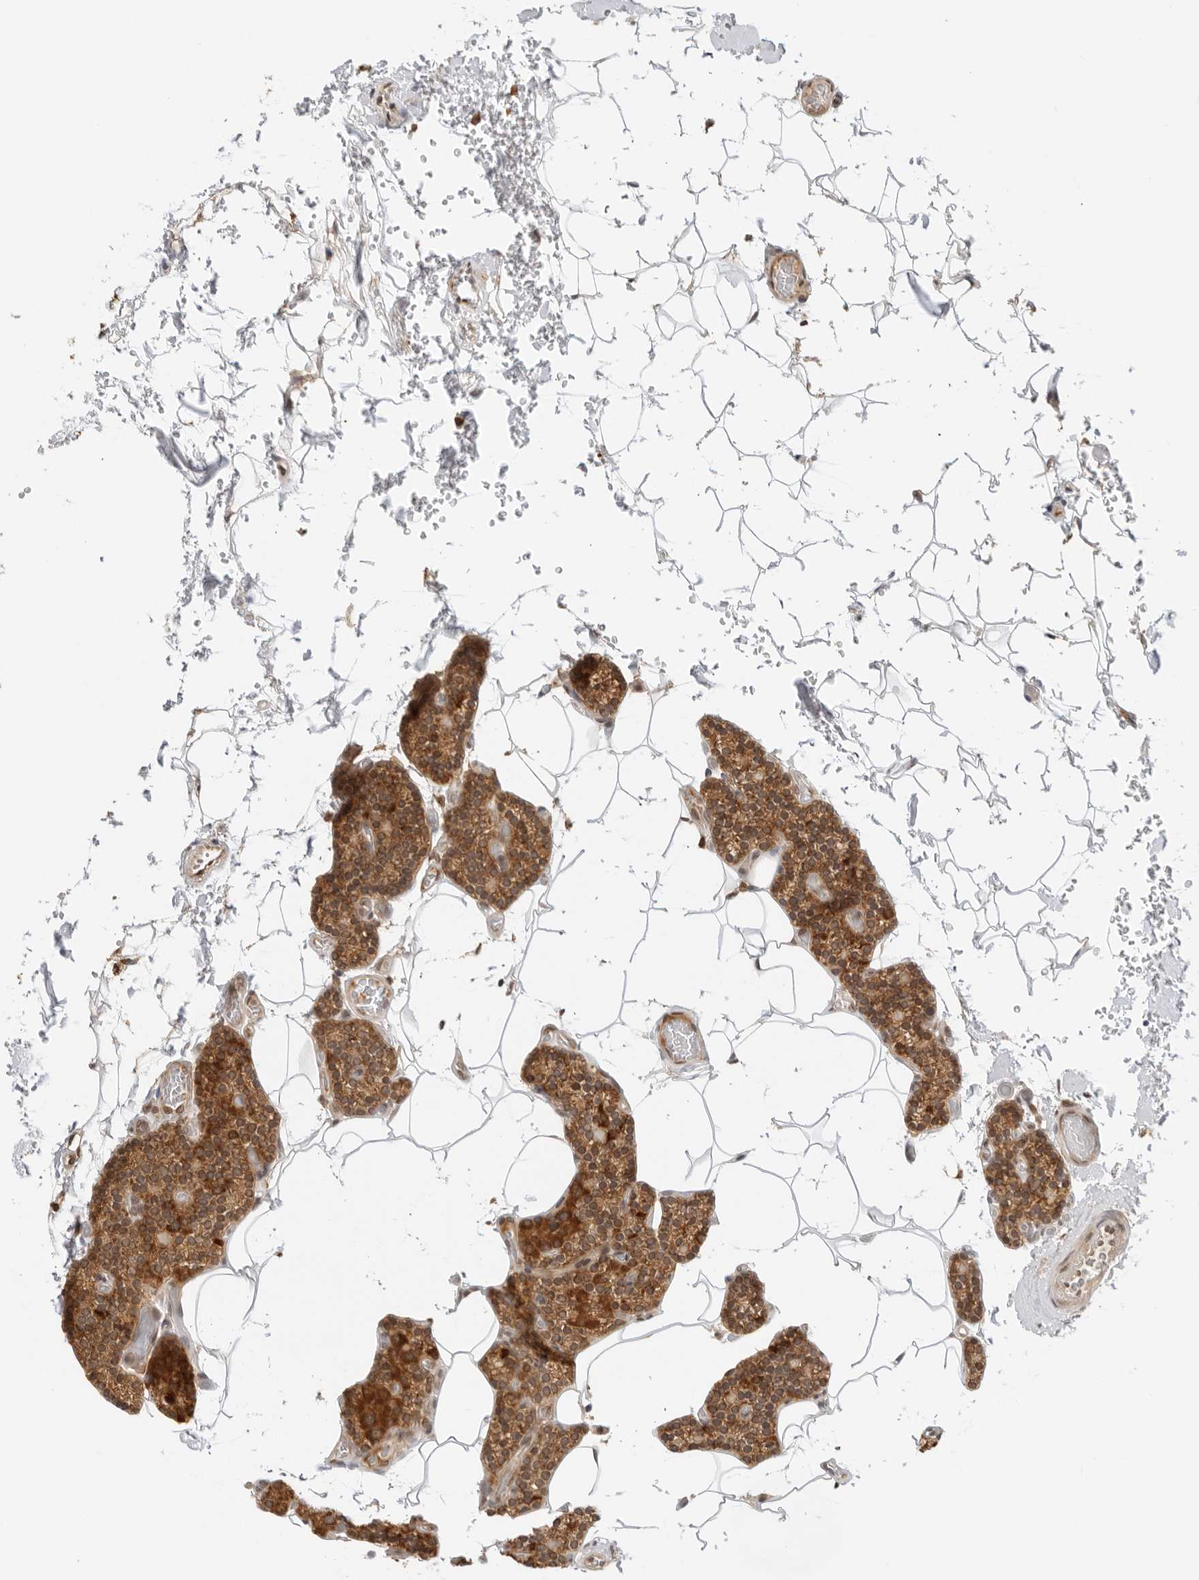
{"staining": {"intensity": "strong", "quantity": ">75%", "location": "cytoplasmic/membranous"}, "tissue": "parathyroid gland", "cell_type": "Glandular cells", "image_type": "normal", "snomed": [{"axis": "morphology", "description": "Normal tissue, NOS"}, {"axis": "topography", "description": "Parathyroid gland"}], "caption": "A high-resolution histopathology image shows immunohistochemistry (IHC) staining of benign parathyroid gland, which demonstrates strong cytoplasmic/membranous expression in about >75% of glandular cells.", "gene": "RC3H1", "patient": {"sex": "male", "age": 52}}